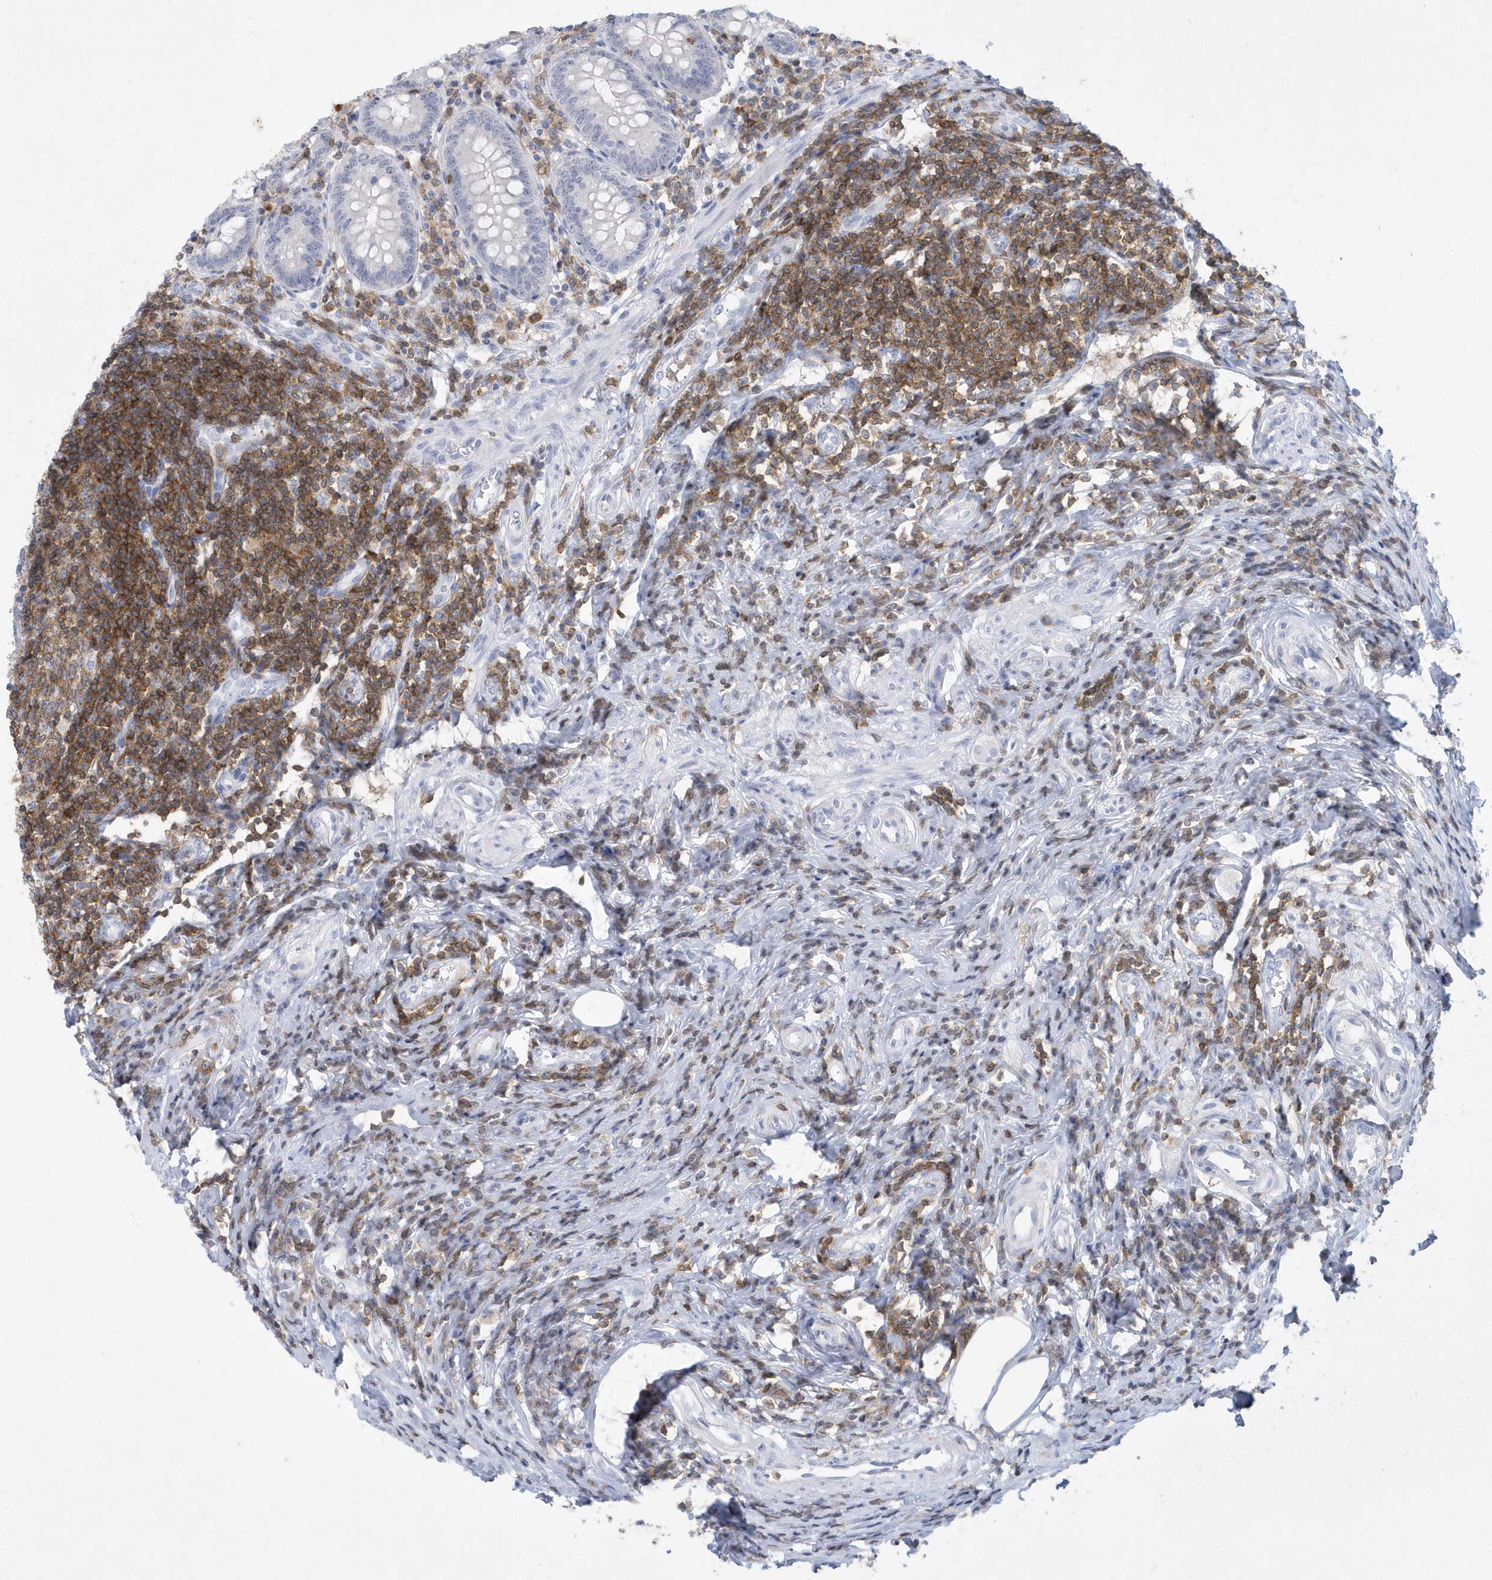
{"staining": {"intensity": "negative", "quantity": "none", "location": "none"}, "tissue": "appendix", "cell_type": "Glandular cells", "image_type": "normal", "snomed": [{"axis": "morphology", "description": "Normal tissue, NOS"}, {"axis": "topography", "description": "Appendix"}], "caption": "Immunohistochemical staining of normal appendix displays no significant positivity in glandular cells.", "gene": "PSD4", "patient": {"sex": "female", "age": 54}}